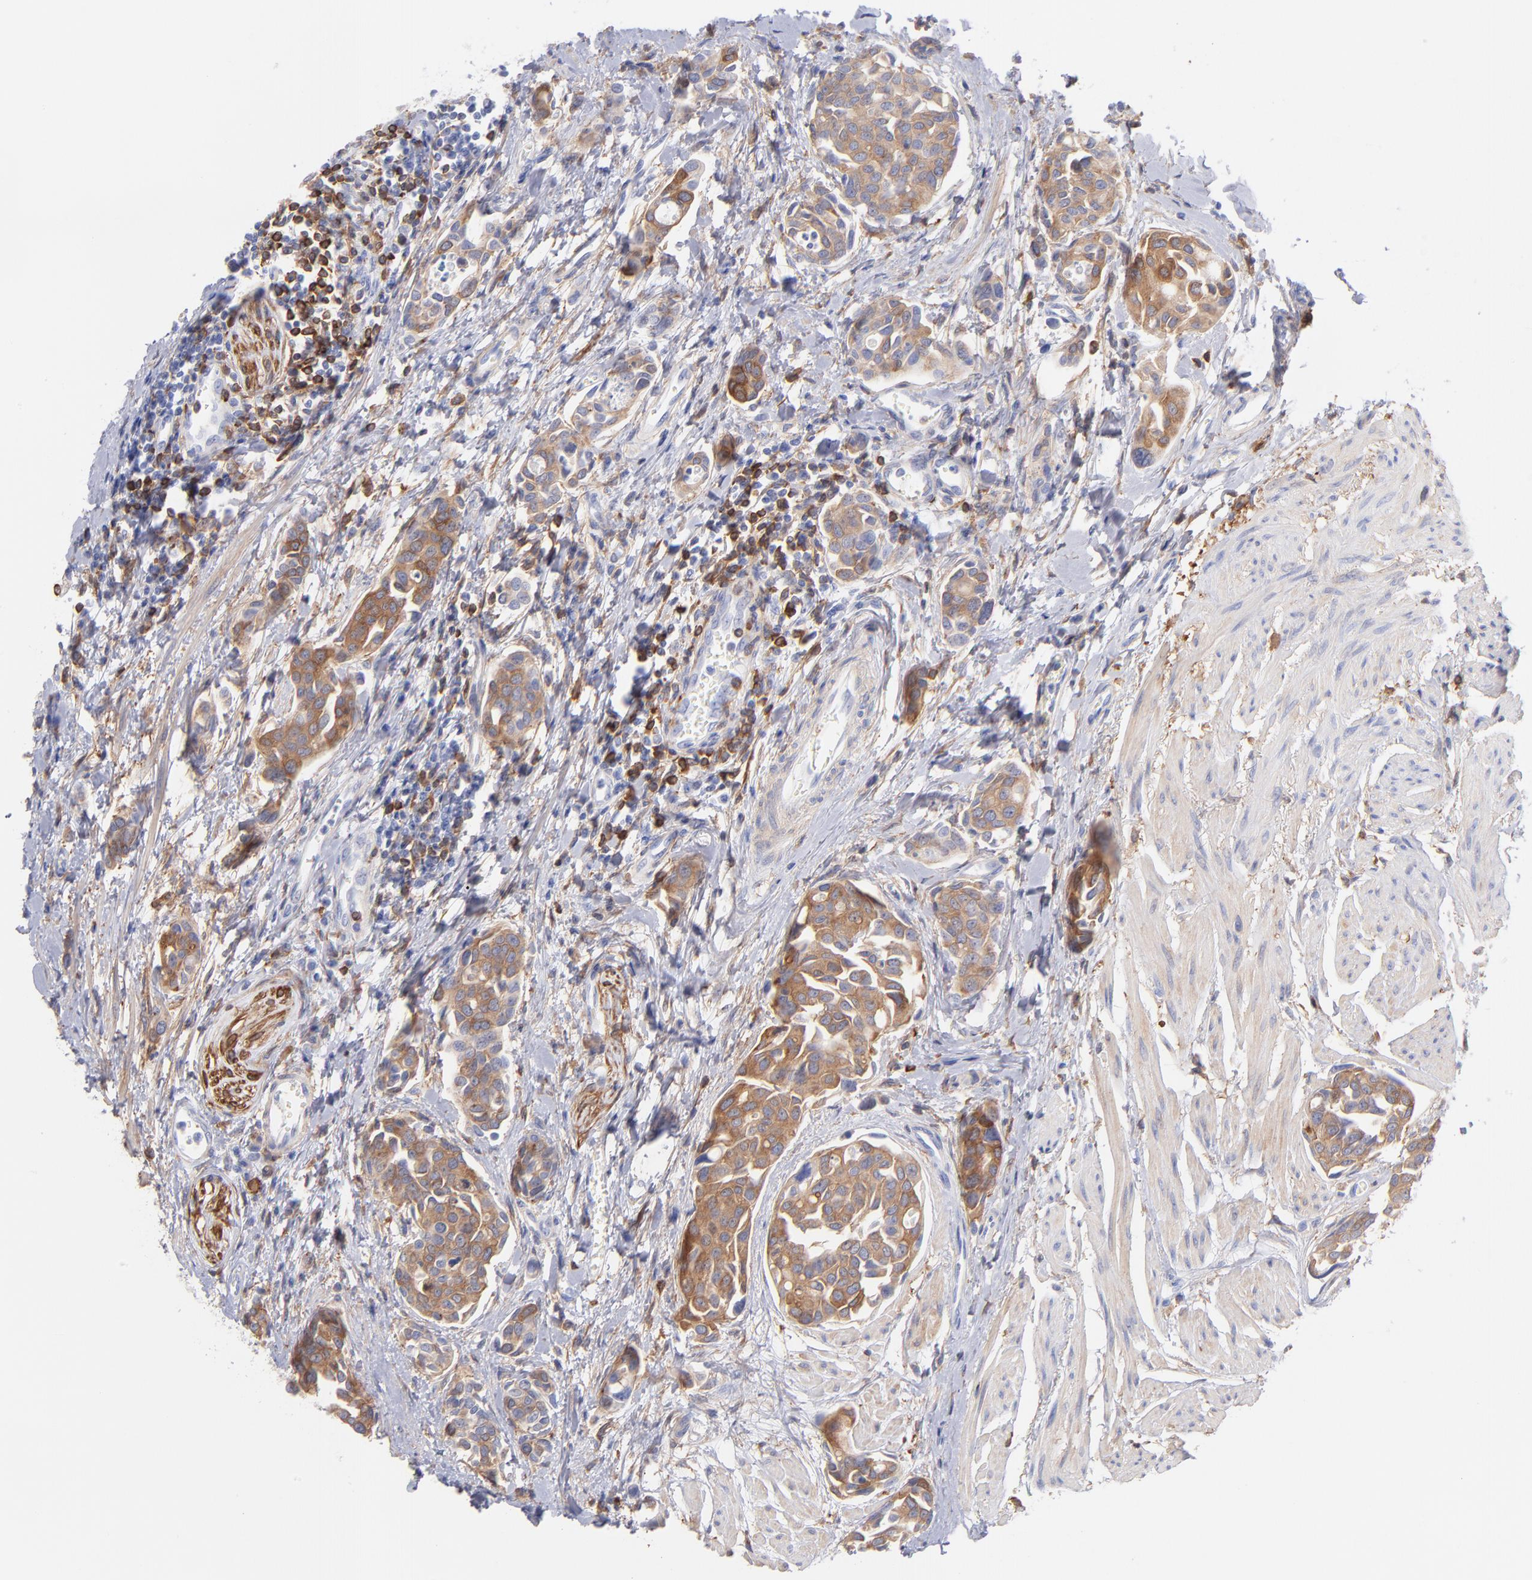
{"staining": {"intensity": "moderate", "quantity": ">75%", "location": "cytoplasmic/membranous"}, "tissue": "urothelial cancer", "cell_type": "Tumor cells", "image_type": "cancer", "snomed": [{"axis": "morphology", "description": "Urothelial carcinoma, High grade"}, {"axis": "topography", "description": "Urinary bladder"}], "caption": "Protein expression analysis of human urothelial cancer reveals moderate cytoplasmic/membranous staining in approximately >75% of tumor cells.", "gene": "PRKCA", "patient": {"sex": "male", "age": 78}}